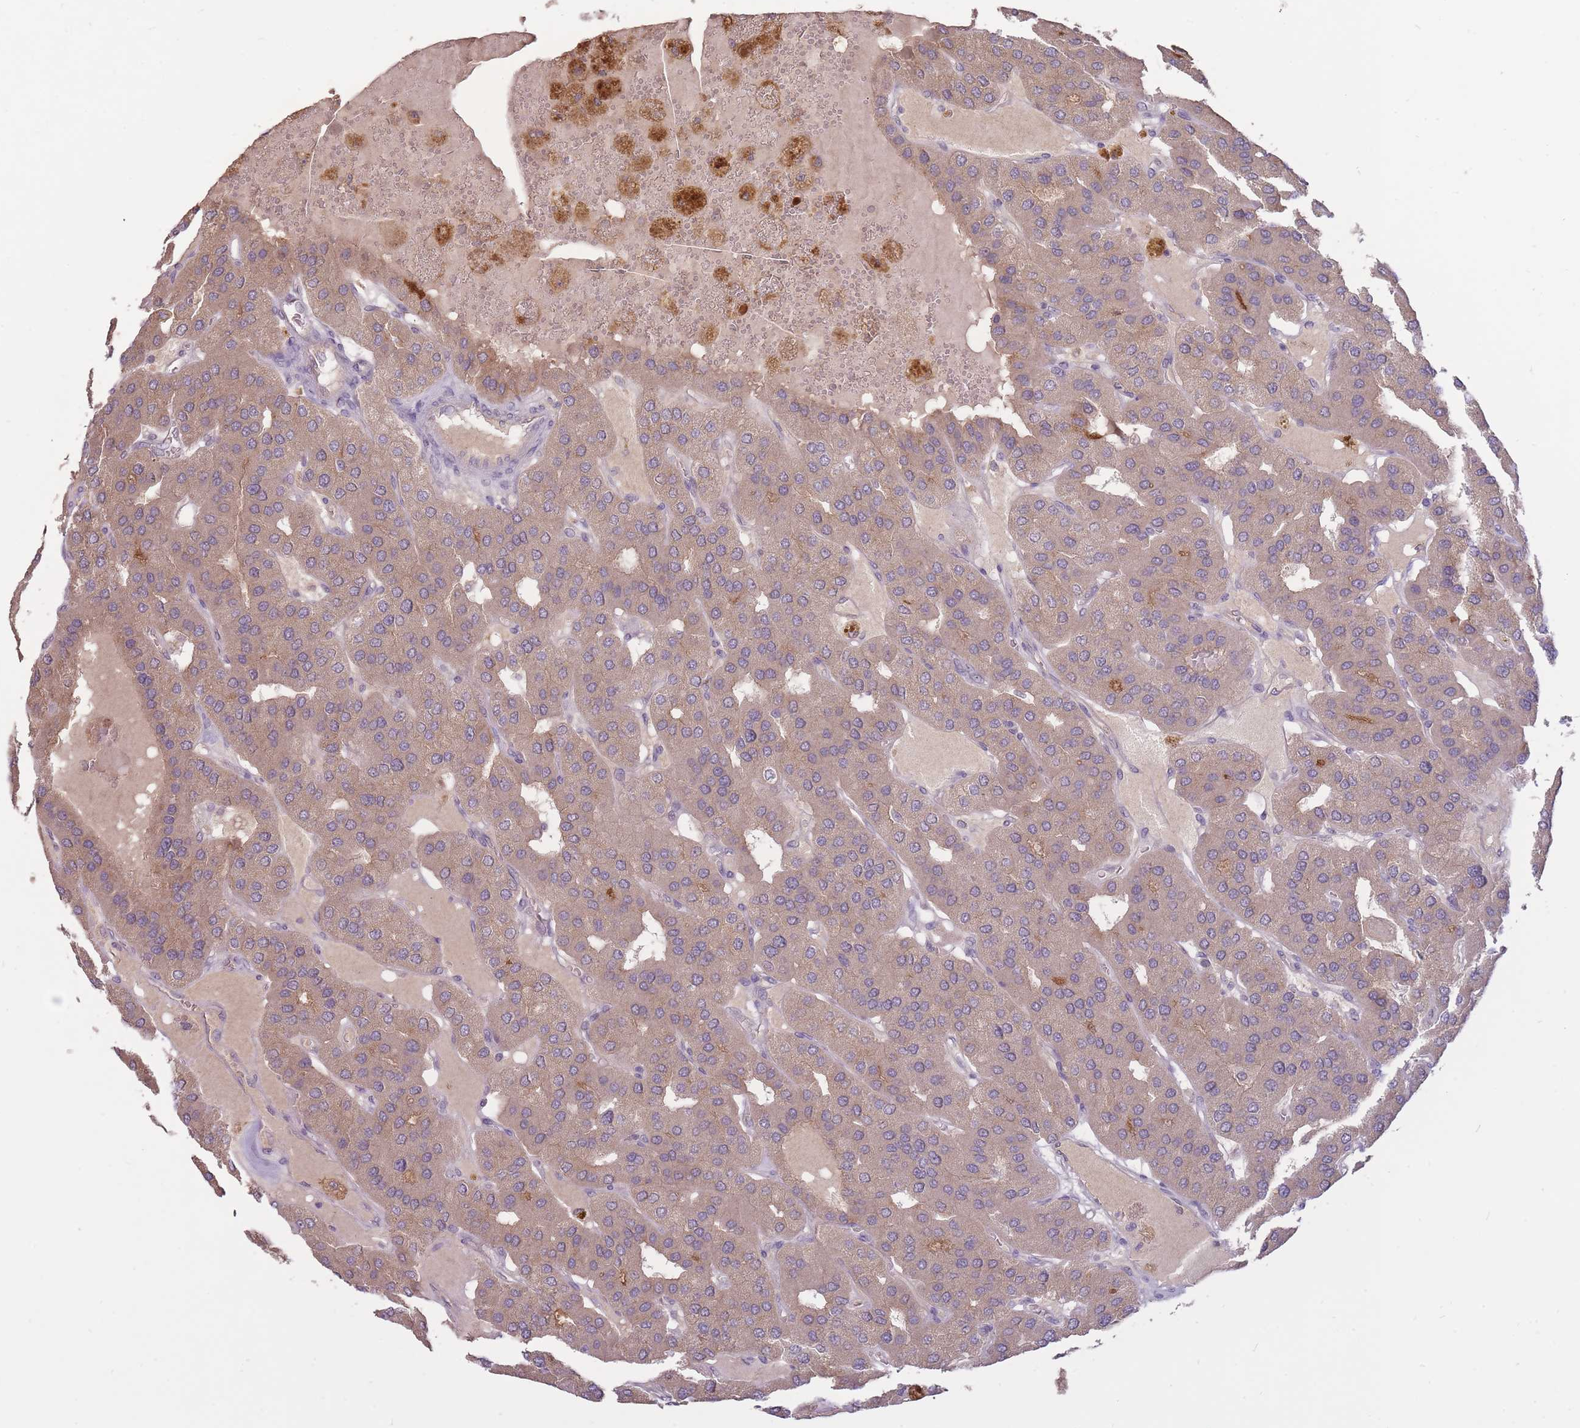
{"staining": {"intensity": "weak", "quantity": ">75%", "location": "cytoplasmic/membranous"}, "tissue": "parathyroid gland", "cell_type": "Glandular cells", "image_type": "normal", "snomed": [{"axis": "morphology", "description": "Normal tissue, NOS"}, {"axis": "morphology", "description": "Adenoma, NOS"}, {"axis": "topography", "description": "Parathyroid gland"}], "caption": "IHC image of normal parathyroid gland: human parathyroid gland stained using immunohistochemistry (IHC) reveals low levels of weak protein expression localized specifically in the cytoplasmic/membranous of glandular cells, appearing as a cytoplasmic/membranous brown color.", "gene": "LRATD2", "patient": {"sex": "female", "age": 86}}